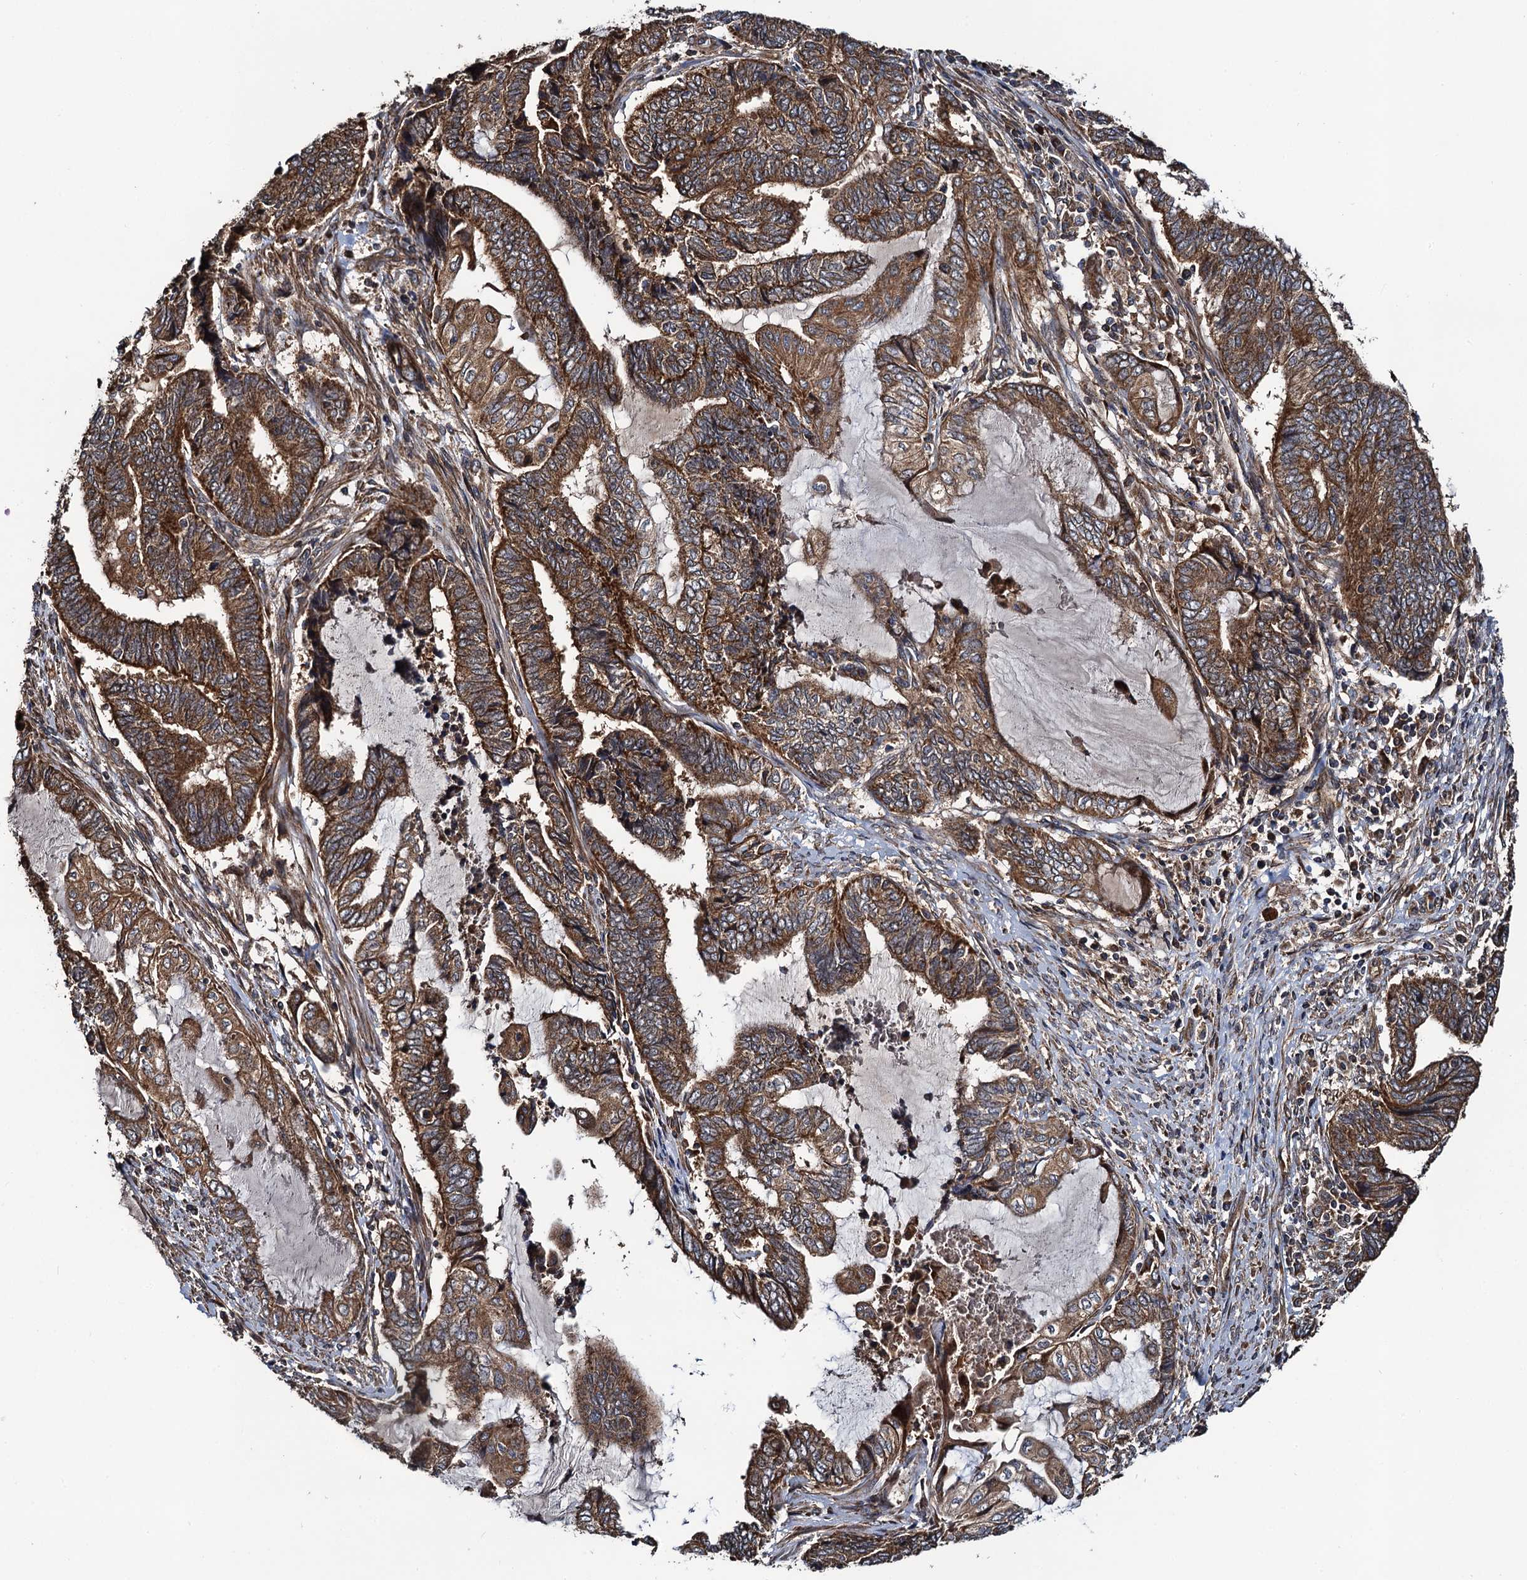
{"staining": {"intensity": "strong", "quantity": ">75%", "location": "cytoplasmic/membranous"}, "tissue": "endometrial cancer", "cell_type": "Tumor cells", "image_type": "cancer", "snomed": [{"axis": "morphology", "description": "Adenocarcinoma, NOS"}, {"axis": "topography", "description": "Uterus"}, {"axis": "topography", "description": "Endometrium"}], "caption": "The immunohistochemical stain labels strong cytoplasmic/membranous positivity in tumor cells of adenocarcinoma (endometrial) tissue. The protein is stained brown, and the nuclei are stained in blue (DAB IHC with brightfield microscopy, high magnification).", "gene": "NEK1", "patient": {"sex": "female", "age": 70}}